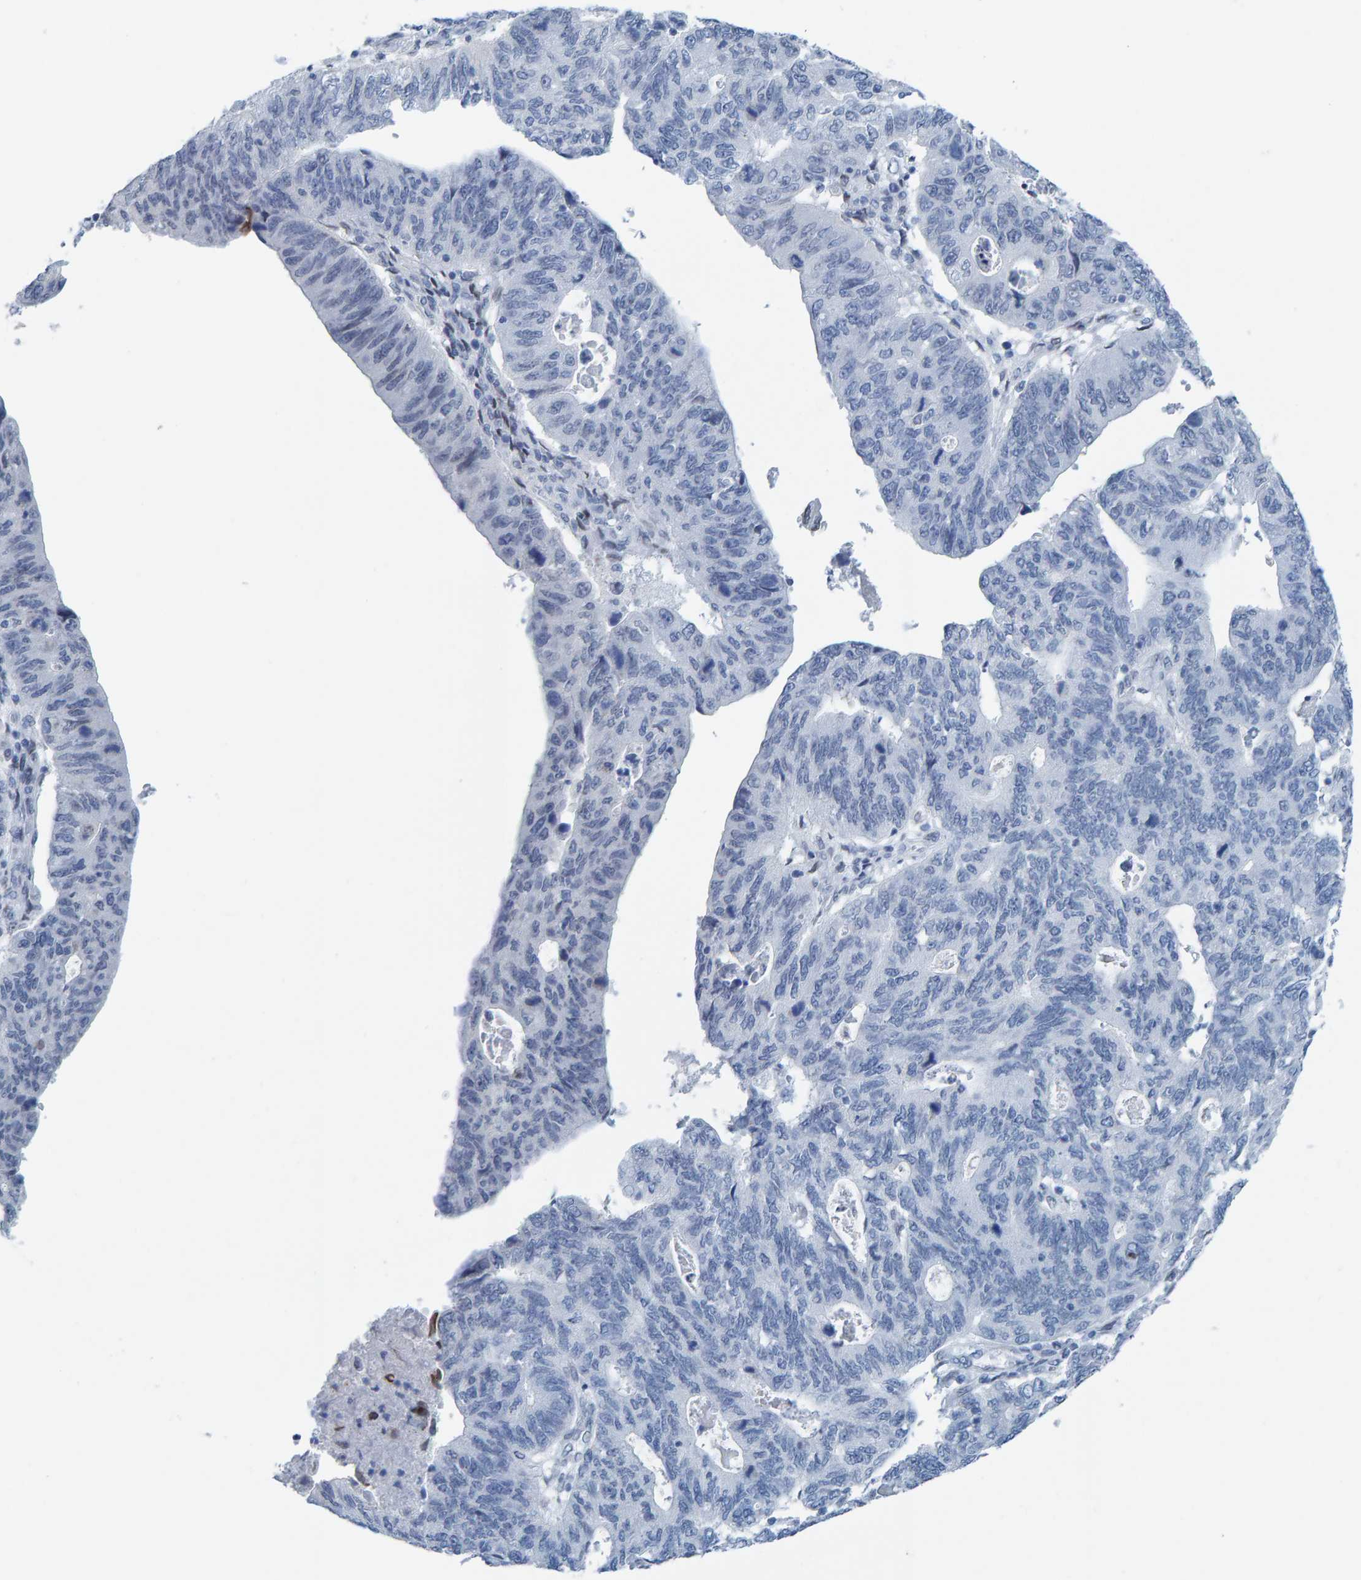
{"staining": {"intensity": "negative", "quantity": "none", "location": "none"}, "tissue": "stomach cancer", "cell_type": "Tumor cells", "image_type": "cancer", "snomed": [{"axis": "morphology", "description": "Adenocarcinoma, NOS"}, {"axis": "topography", "description": "Stomach"}], "caption": "Tumor cells show no significant protein positivity in stomach cancer.", "gene": "LMNB2", "patient": {"sex": "male", "age": 59}}